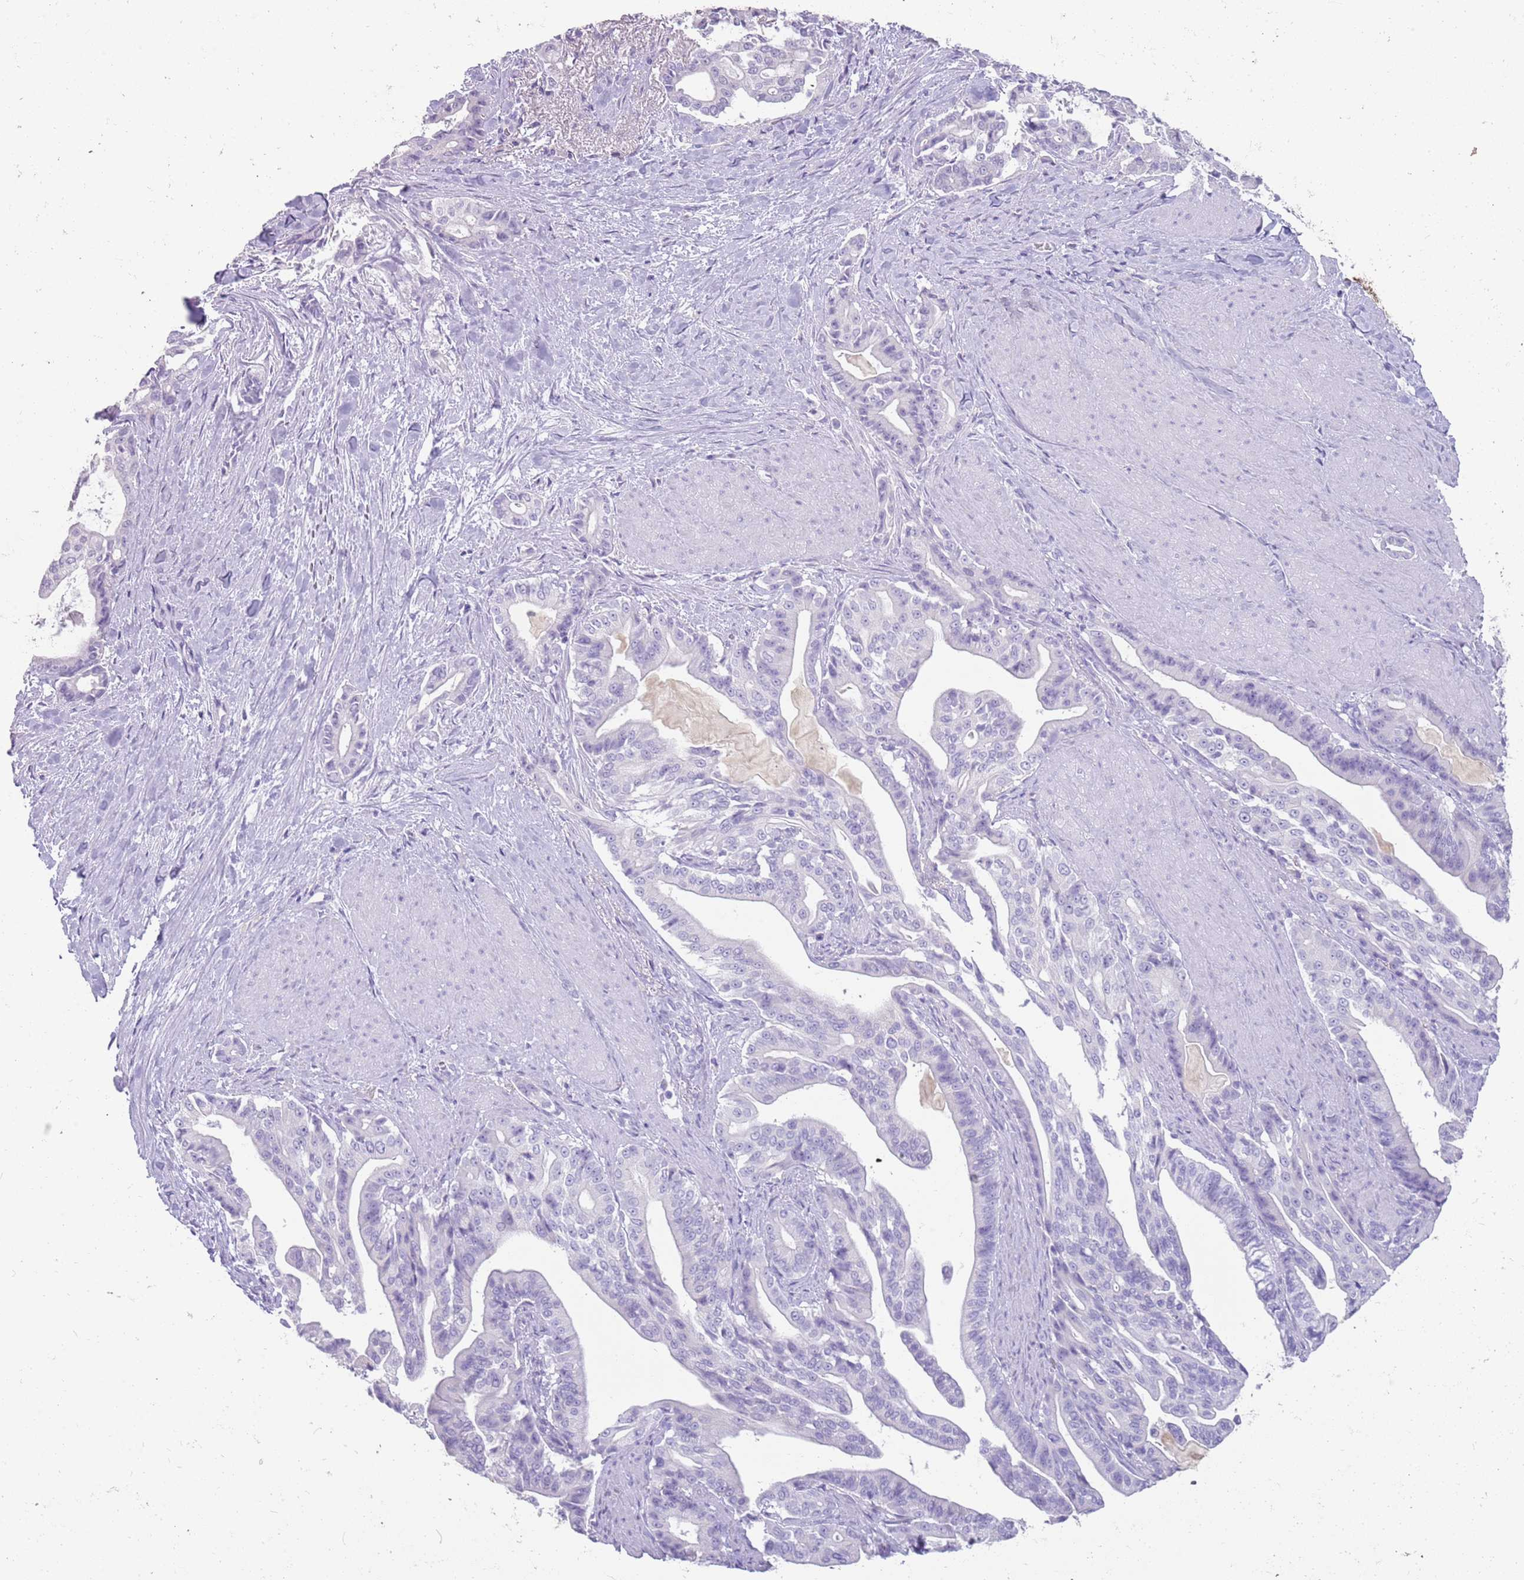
{"staining": {"intensity": "negative", "quantity": "none", "location": "none"}, "tissue": "pancreatic cancer", "cell_type": "Tumor cells", "image_type": "cancer", "snomed": [{"axis": "morphology", "description": "Adenocarcinoma, NOS"}, {"axis": "topography", "description": "Pancreas"}], "caption": "Adenocarcinoma (pancreatic) was stained to show a protein in brown. There is no significant positivity in tumor cells.", "gene": "NBPF3", "patient": {"sex": "male", "age": 63}}